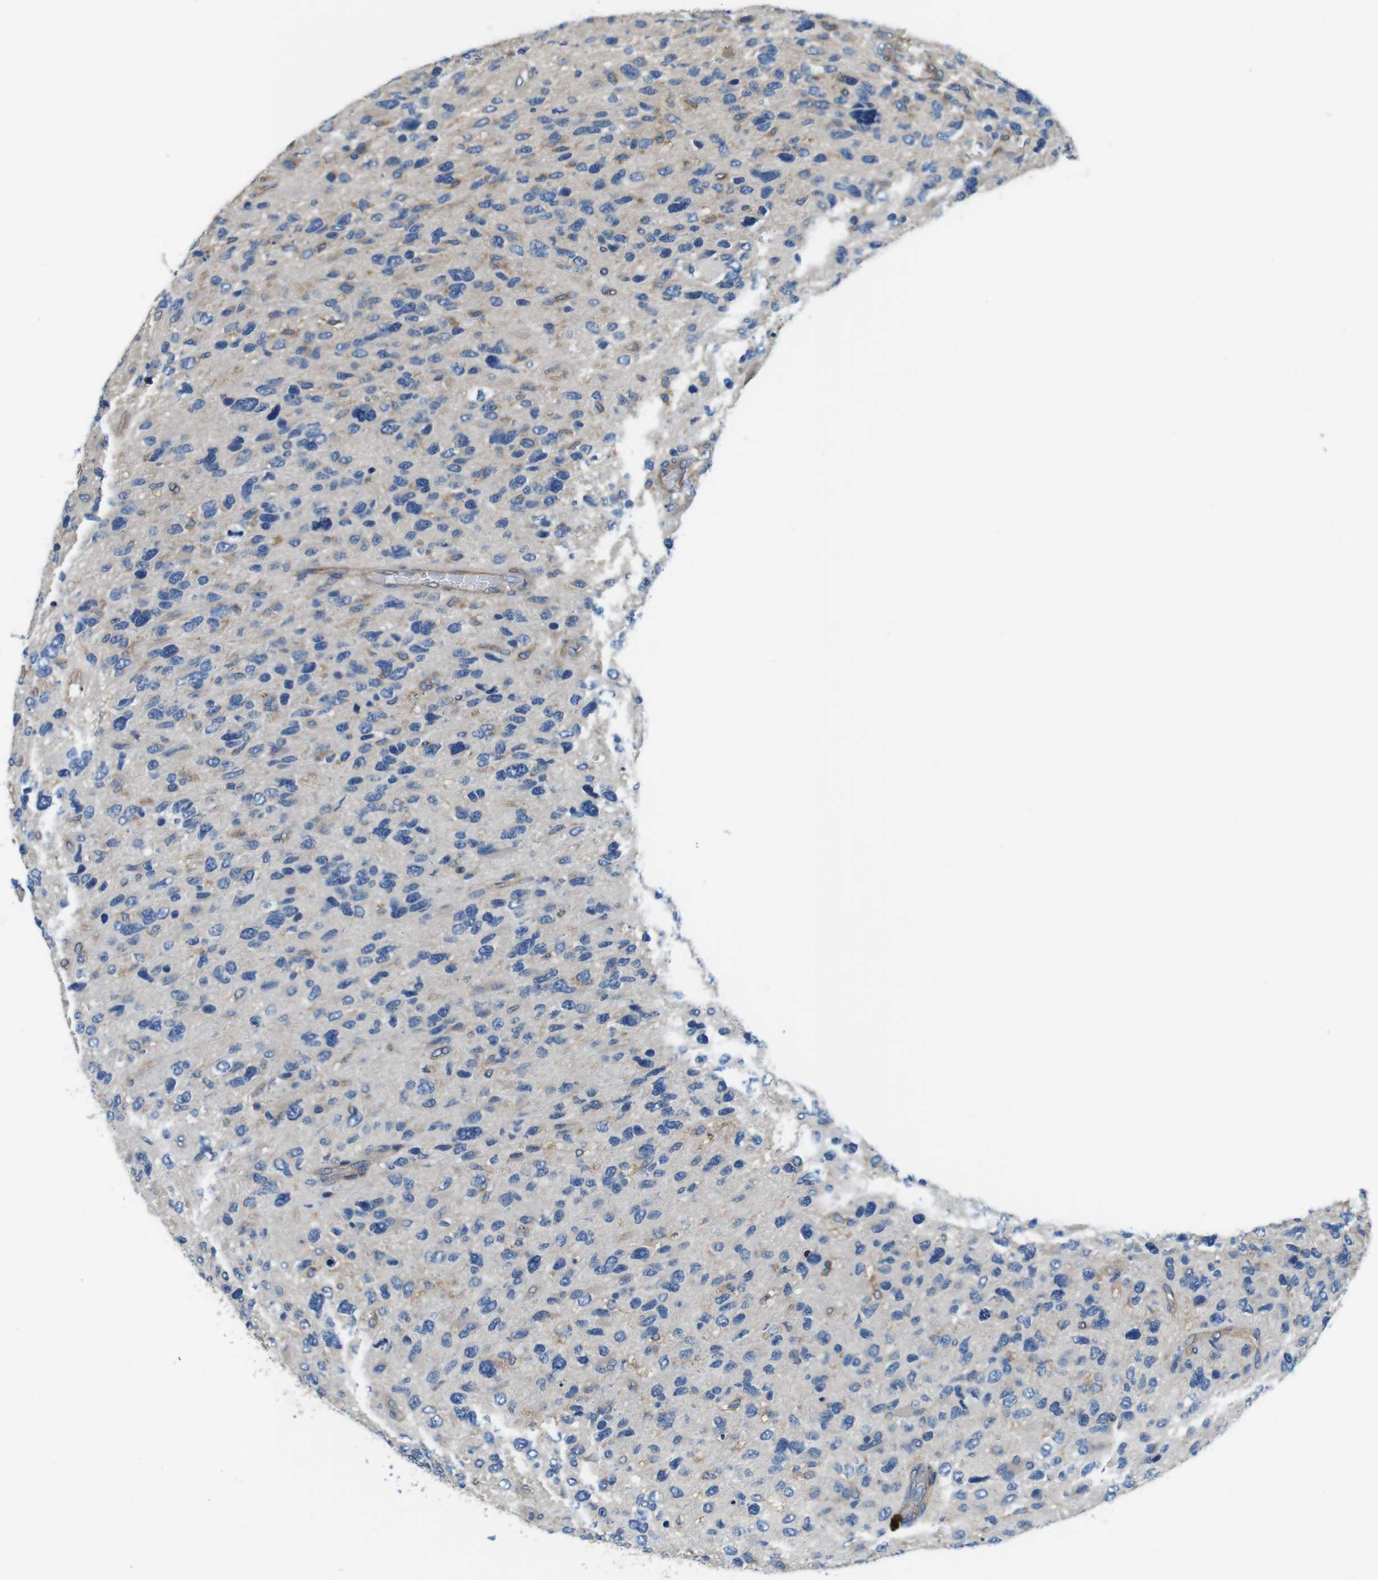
{"staining": {"intensity": "weak", "quantity": "<25%", "location": "cytoplasmic/membranous"}, "tissue": "glioma", "cell_type": "Tumor cells", "image_type": "cancer", "snomed": [{"axis": "morphology", "description": "Glioma, malignant, High grade"}, {"axis": "topography", "description": "Brain"}], "caption": "IHC image of high-grade glioma (malignant) stained for a protein (brown), which reveals no expression in tumor cells.", "gene": "DENND4C", "patient": {"sex": "female", "age": 58}}